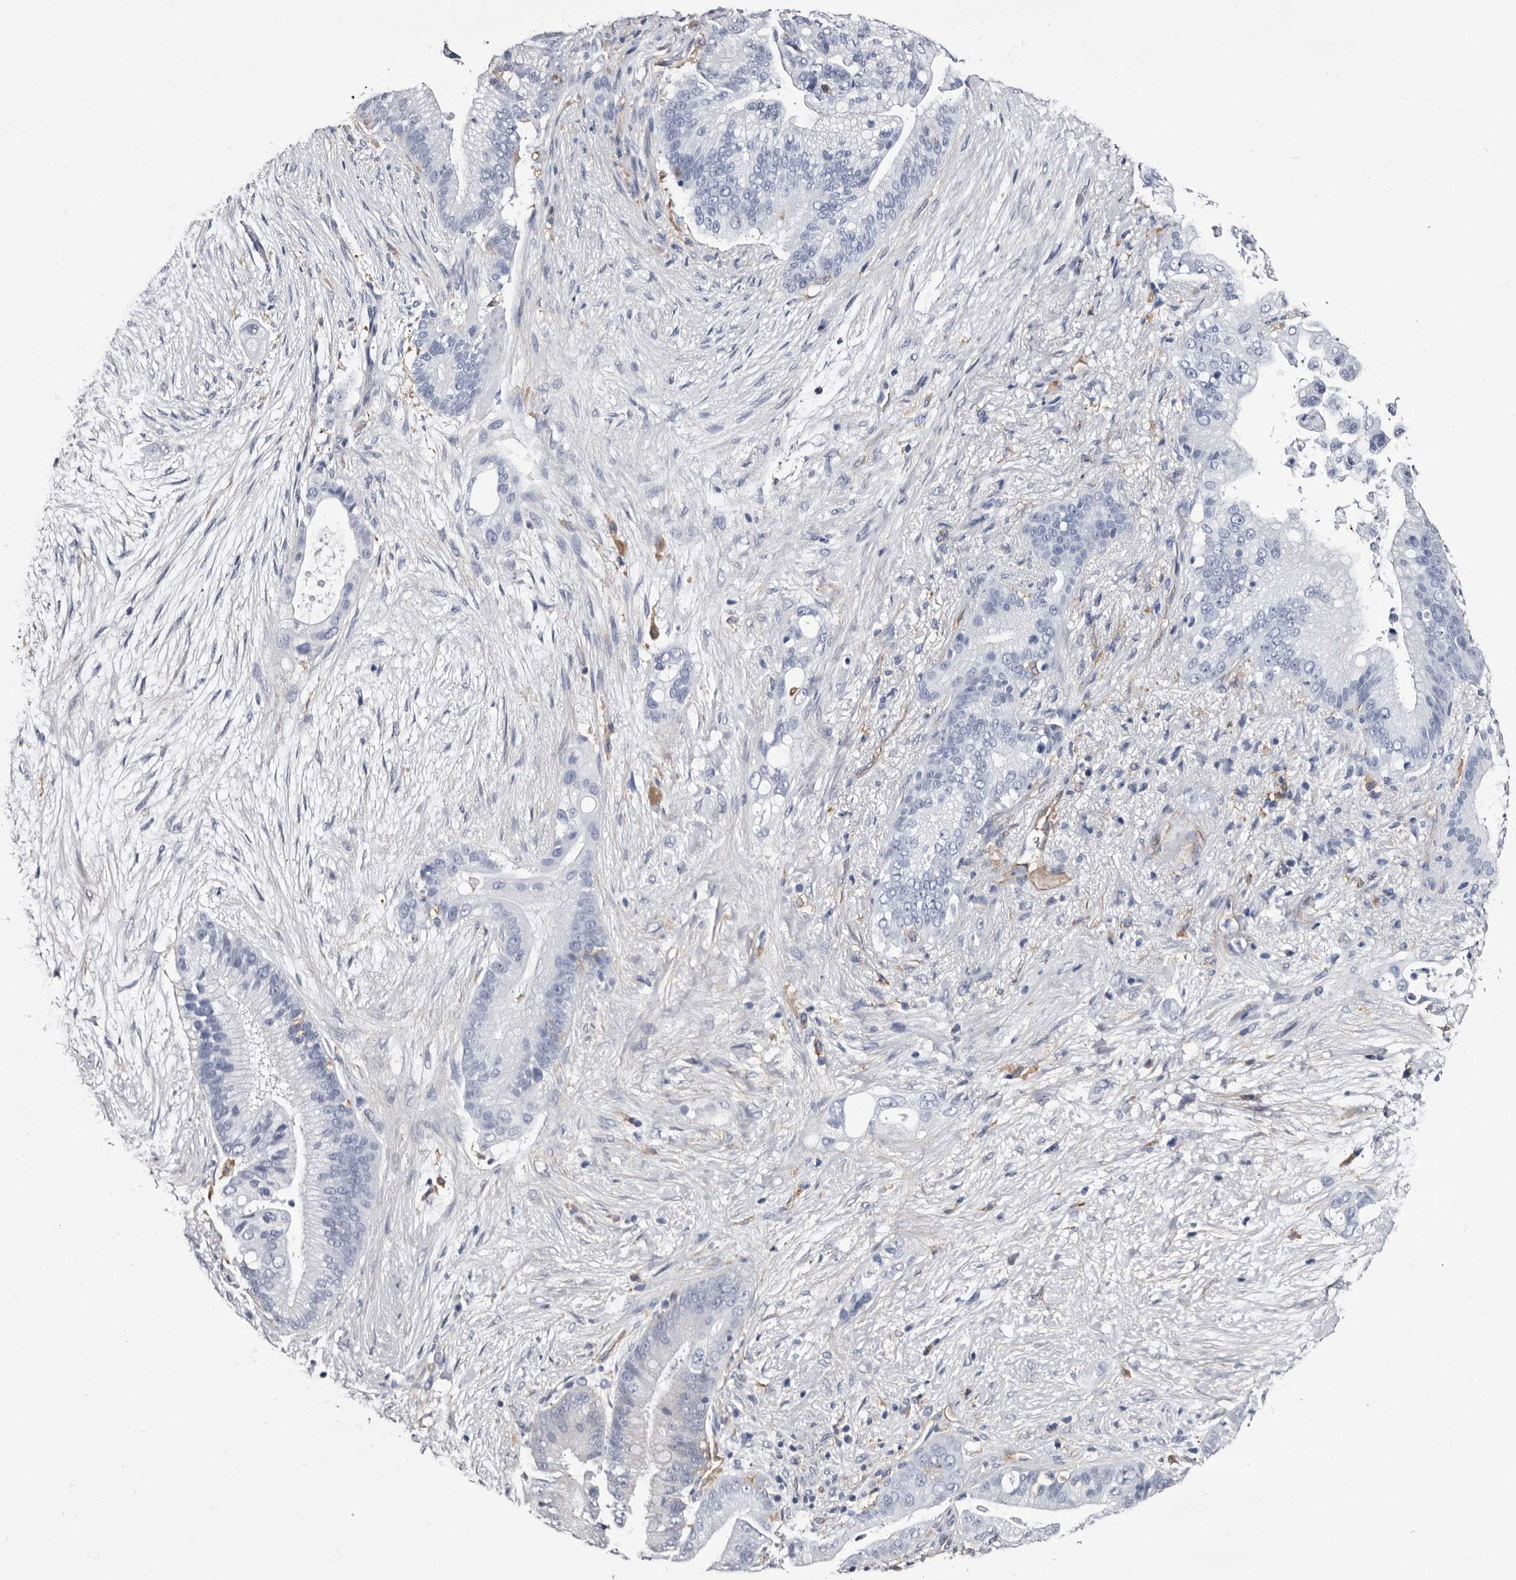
{"staining": {"intensity": "negative", "quantity": "none", "location": "none"}, "tissue": "pancreatic cancer", "cell_type": "Tumor cells", "image_type": "cancer", "snomed": [{"axis": "morphology", "description": "Adenocarcinoma, NOS"}, {"axis": "topography", "description": "Pancreas"}], "caption": "This histopathology image is of pancreatic cancer (adenocarcinoma) stained with immunohistochemistry to label a protein in brown with the nuclei are counter-stained blue. There is no staining in tumor cells.", "gene": "EPB41L3", "patient": {"sex": "male", "age": 53}}